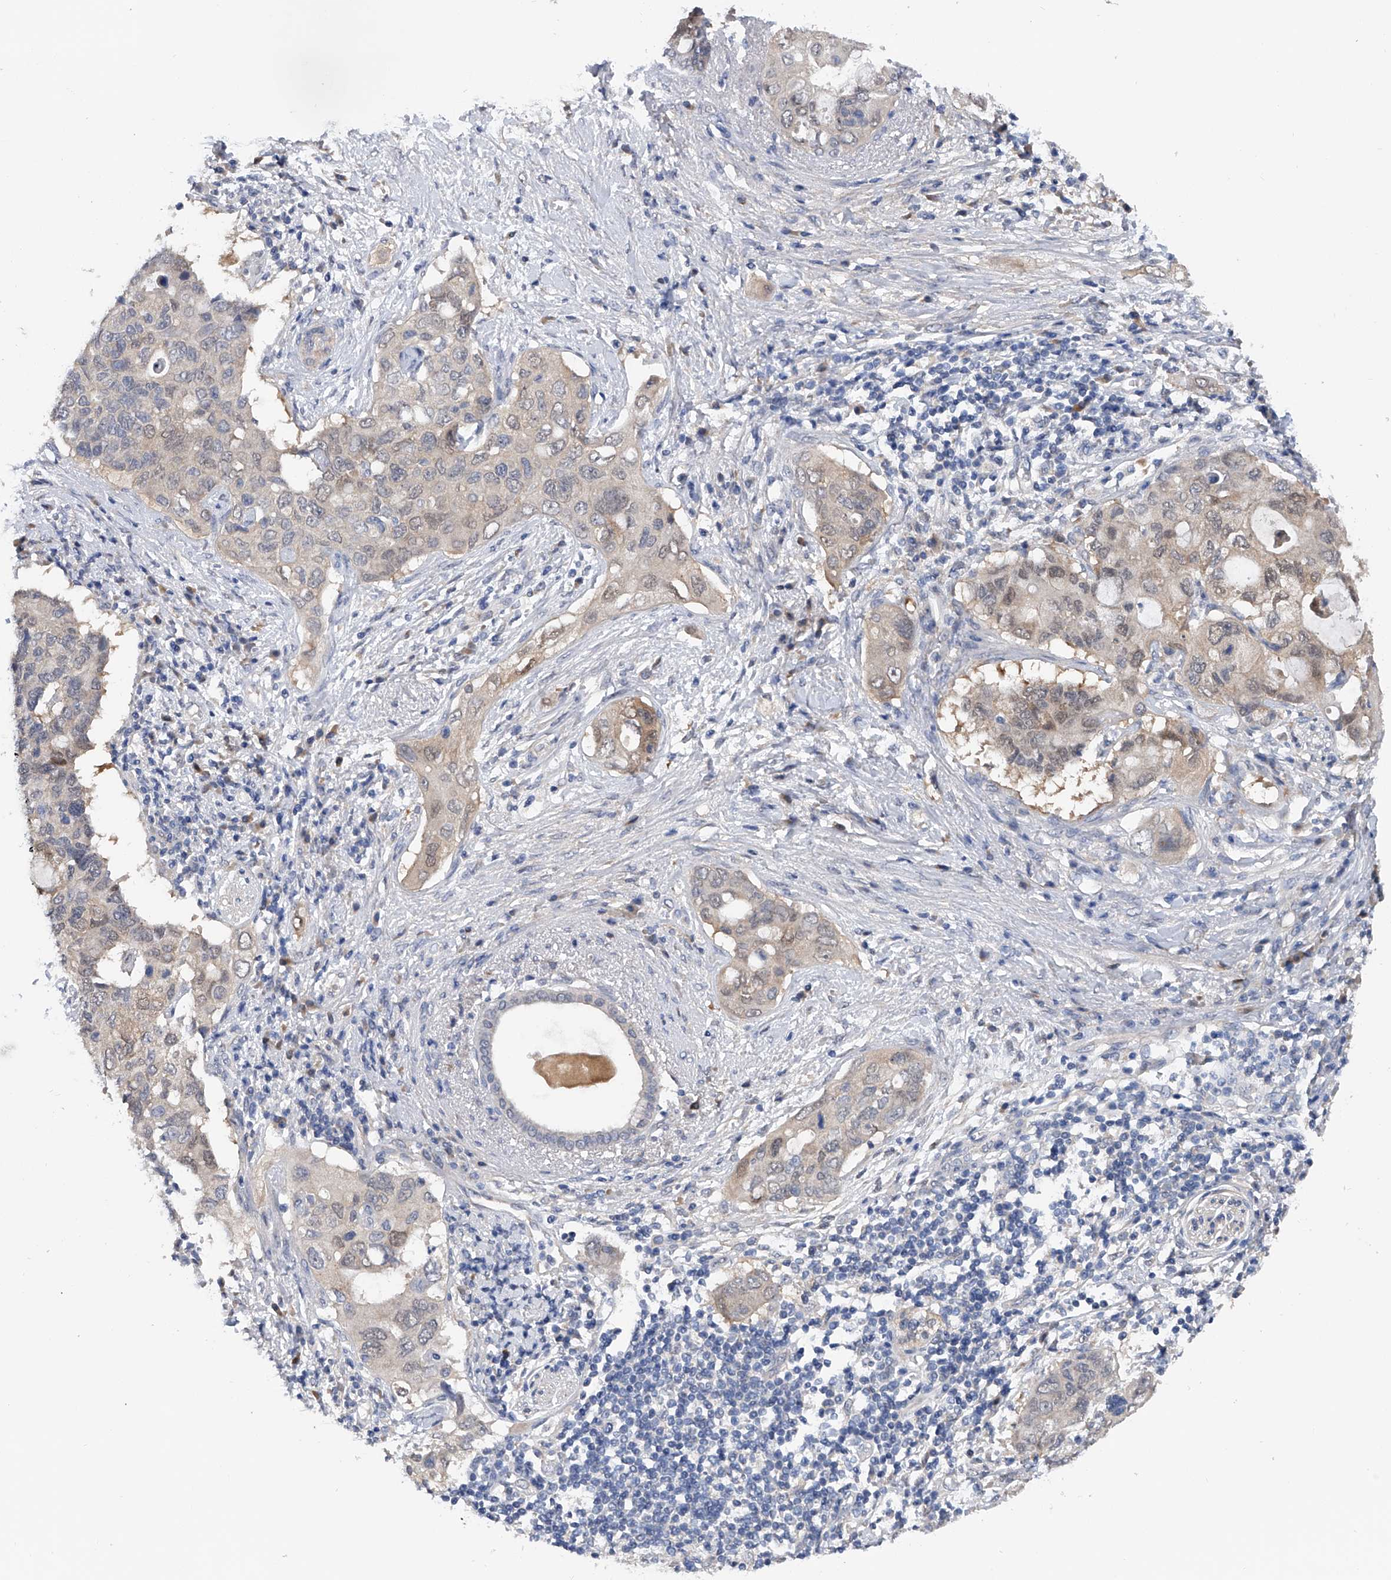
{"staining": {"intensity": "weak", "quantity": "<25%", "location": "cytoplasmic/membranous,nuclear"}, "tissue": "pancreatic cancer", "cell_type": "Tumor cells", "image_type": "cancer", "snomed": [{"axis": "morphology", "description": "Adenocarcinoma, NOS"}, {"axis": "topography", "description": "Pancreas"}], "caption": "An immunohistochemistry histopathology image of pancreatic cancer (adenocarcinoma) is shown. There is no staining in tumor cells of pancreatic cancer (adenocarcinoma). (DAB (3,3'-diaminobenzidine) immunohistochemistry (IHC) visualized using brightfield microscopy, high magnification).", "gene": "PGM3", "patient": {"sex": "female", "age": 56}}